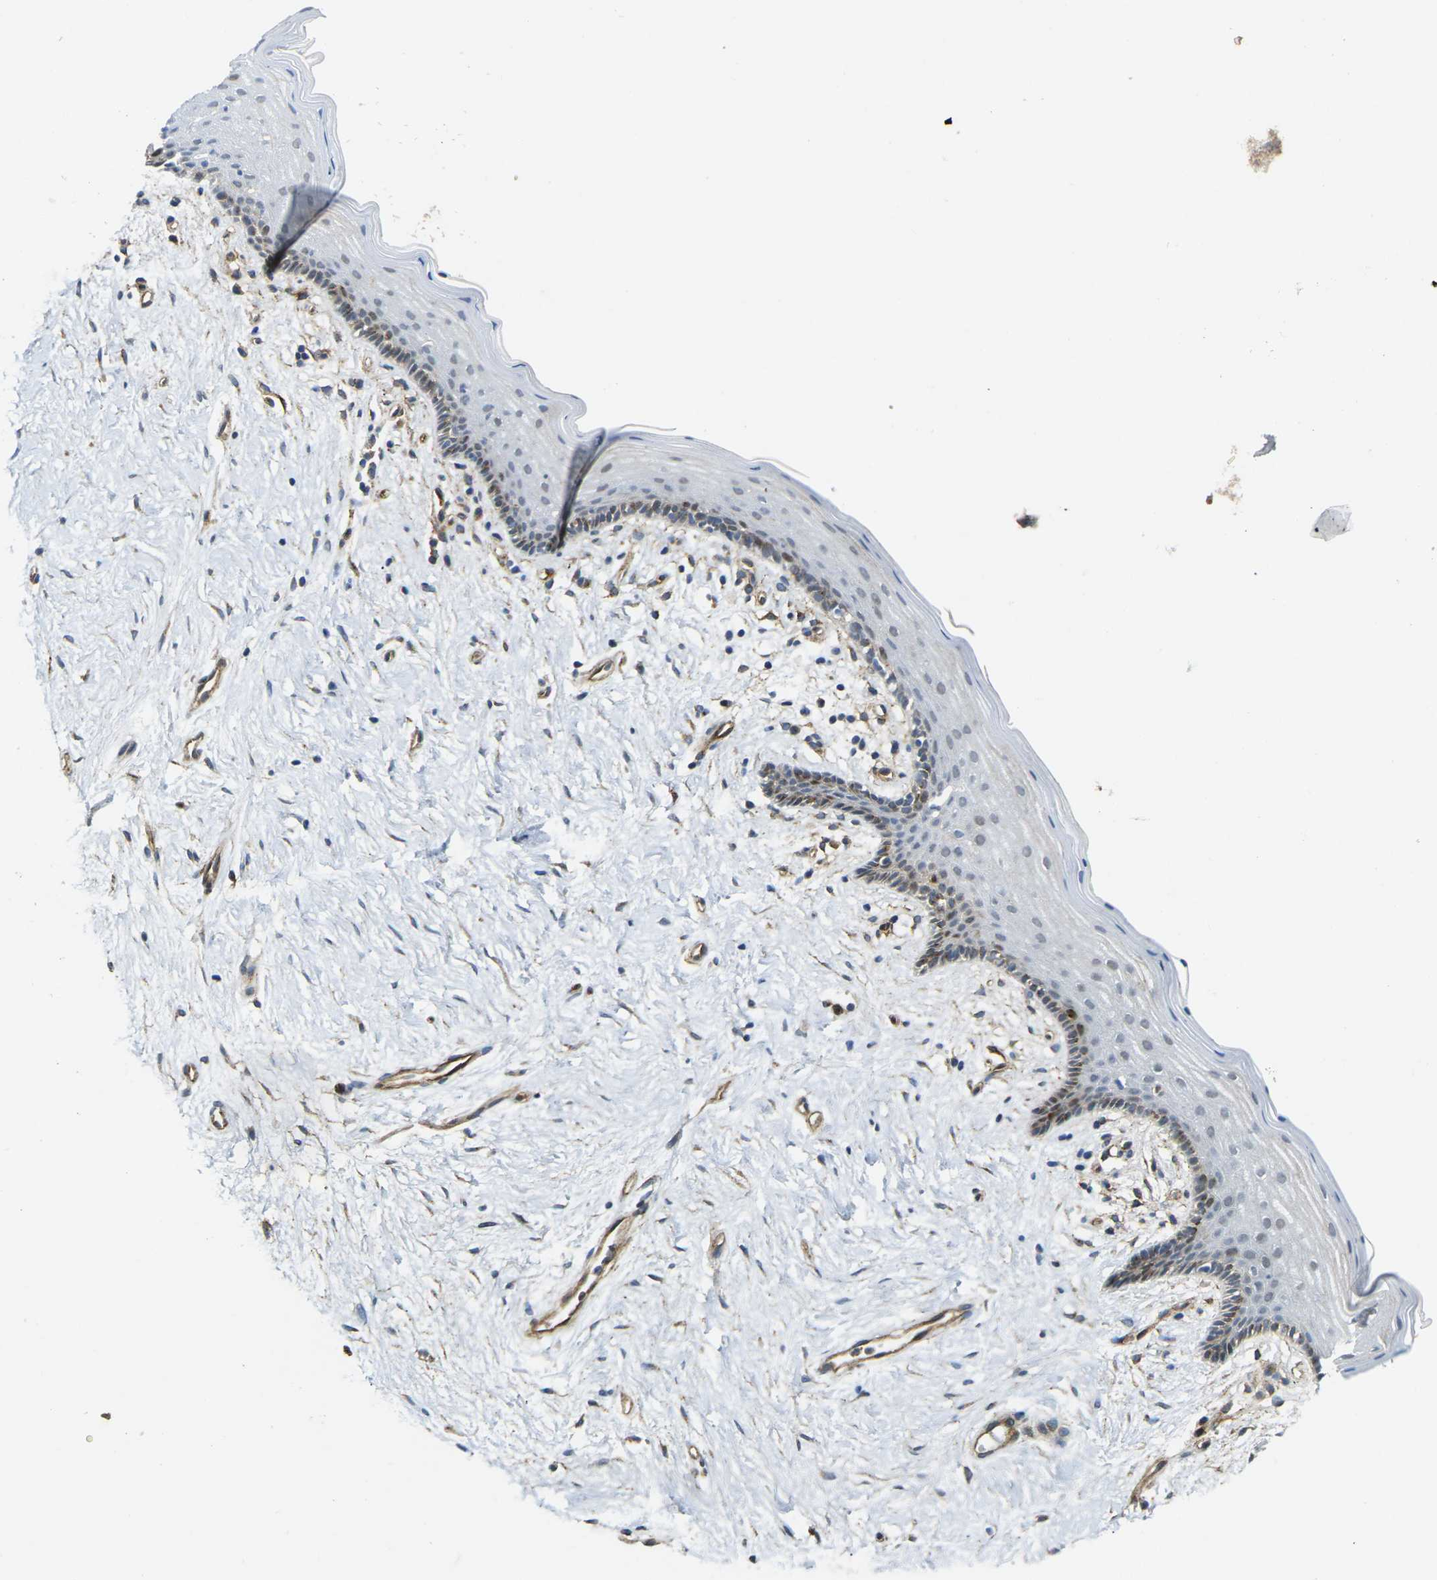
{"staining": {"intensity": "moderate", "quantity": "<25%", "location": "cytoplasmic/membranous,nuclear"}, "tissue": "vagina", "cell_type": "Squamous epithelial cells", "image_type": "normal", "snomed": [{"axis": "morphology", "description": "Normal tissue, NOS"}, {"axis": "topography", "description": "Vagina"}], "caption": "Vagina stained with immunohistochemistry (IHC) reveals moderate cytoplasmic/membranous,nuclear staining in about <25% of squamous epithelial cells. The protein of interest is stained brown, and the nuclei are stained in blue (DAB IHC with brightfield microscopy, high magnification).", "gene": "ECE1", "patient": {"sex": "female", "age": 44}}